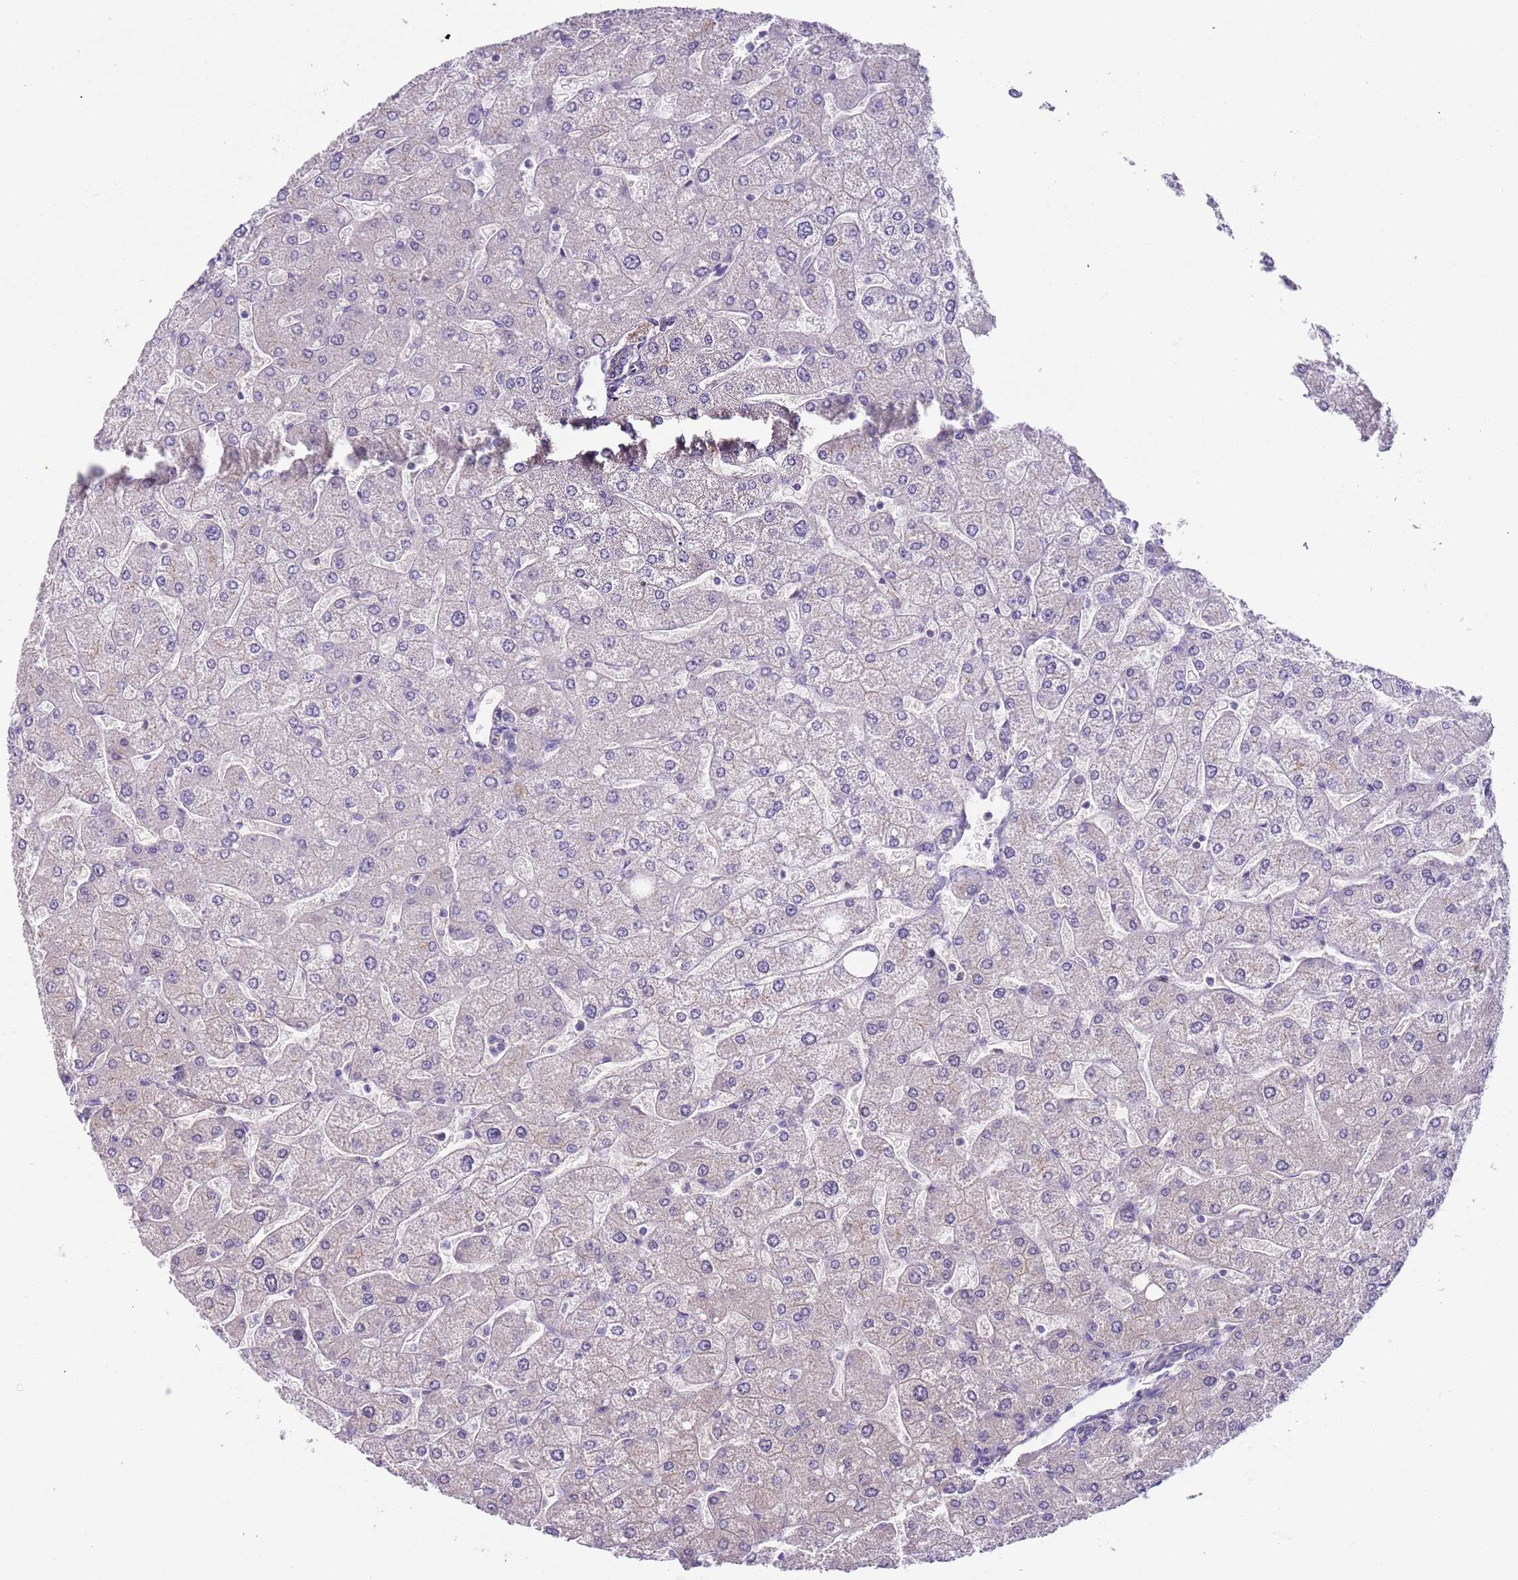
{"staining": {"intensity": "negative", "quantity": "none", "location": "none"}, "tissue": "liver", "cell_type": "Cholangiocytes", "image_type": "normal", "snomed": [{"axis": "morphology", "description": "Normal tissue, NOS"}, {"axis": "topography", "description": "Liver"}], "caption": "Liver stained for a protein using immunohistochemistry (IHC) exhibits no positivity cholangiocytes.", "gene": "RMND5B", "patient": {"sex": "male", "age": 55}}